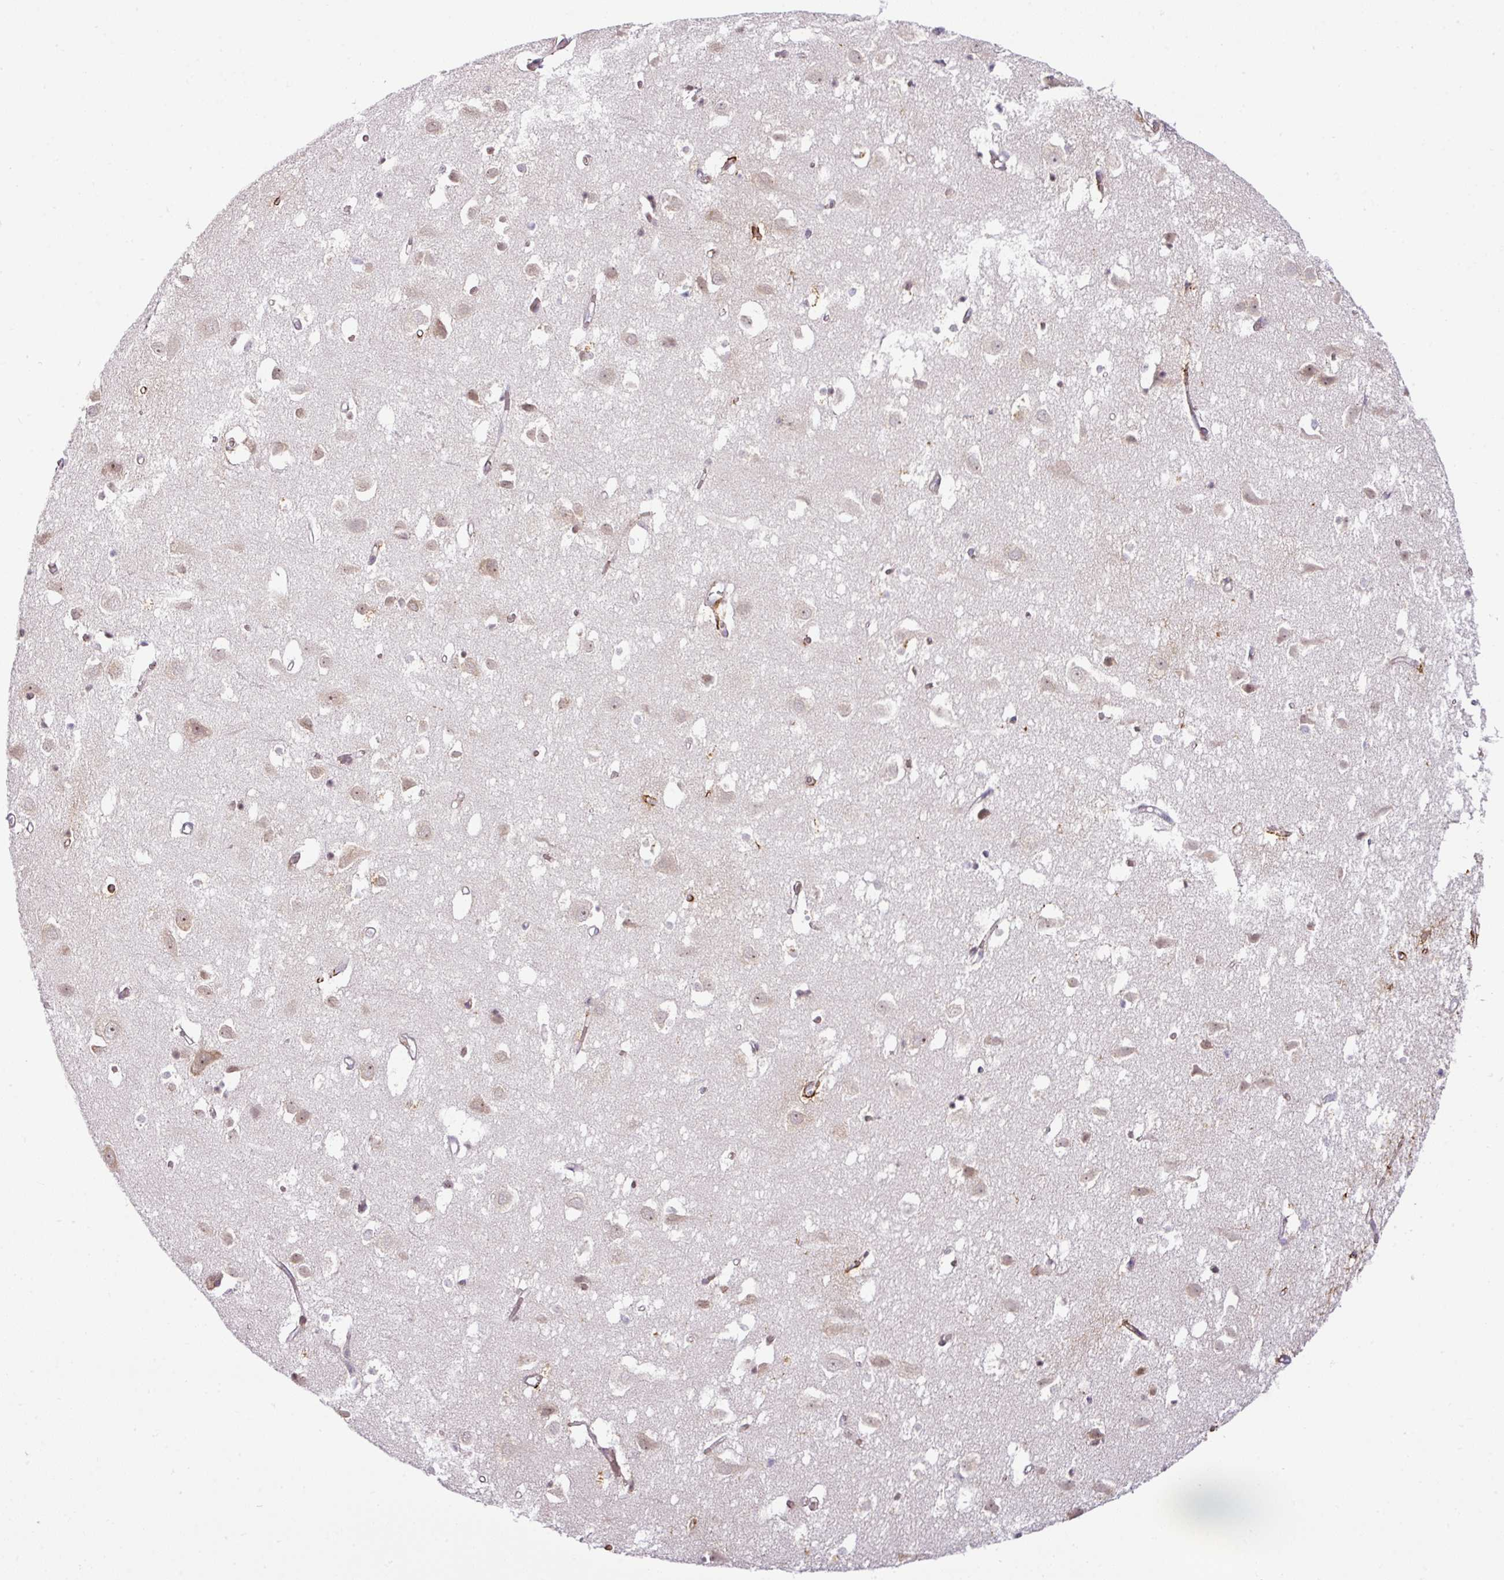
{"staining": {"intensity": "strong", "quantity": "25%-75%", "location": "cytoplasmic/membranous"}, "tissue": "cerebral cortex", "cell_type": "Endothelial cells", "image_type": "normal", "snomed": [{"axis": "morphology", "description": "Normal tissue, NOS"}, {"axis": "topography", "description": "Cerebral cortex"}], "caption": "Cerebral cortex stained with DAB IHC shows high levels of strong cytoplasmic/membranous staining in about 25%-75% of endothelial cells. (DAB IHC with brightfield microscopy, high magnification).", "gene": "PARP2", "patient": {"sex": "male", "age": 70}}